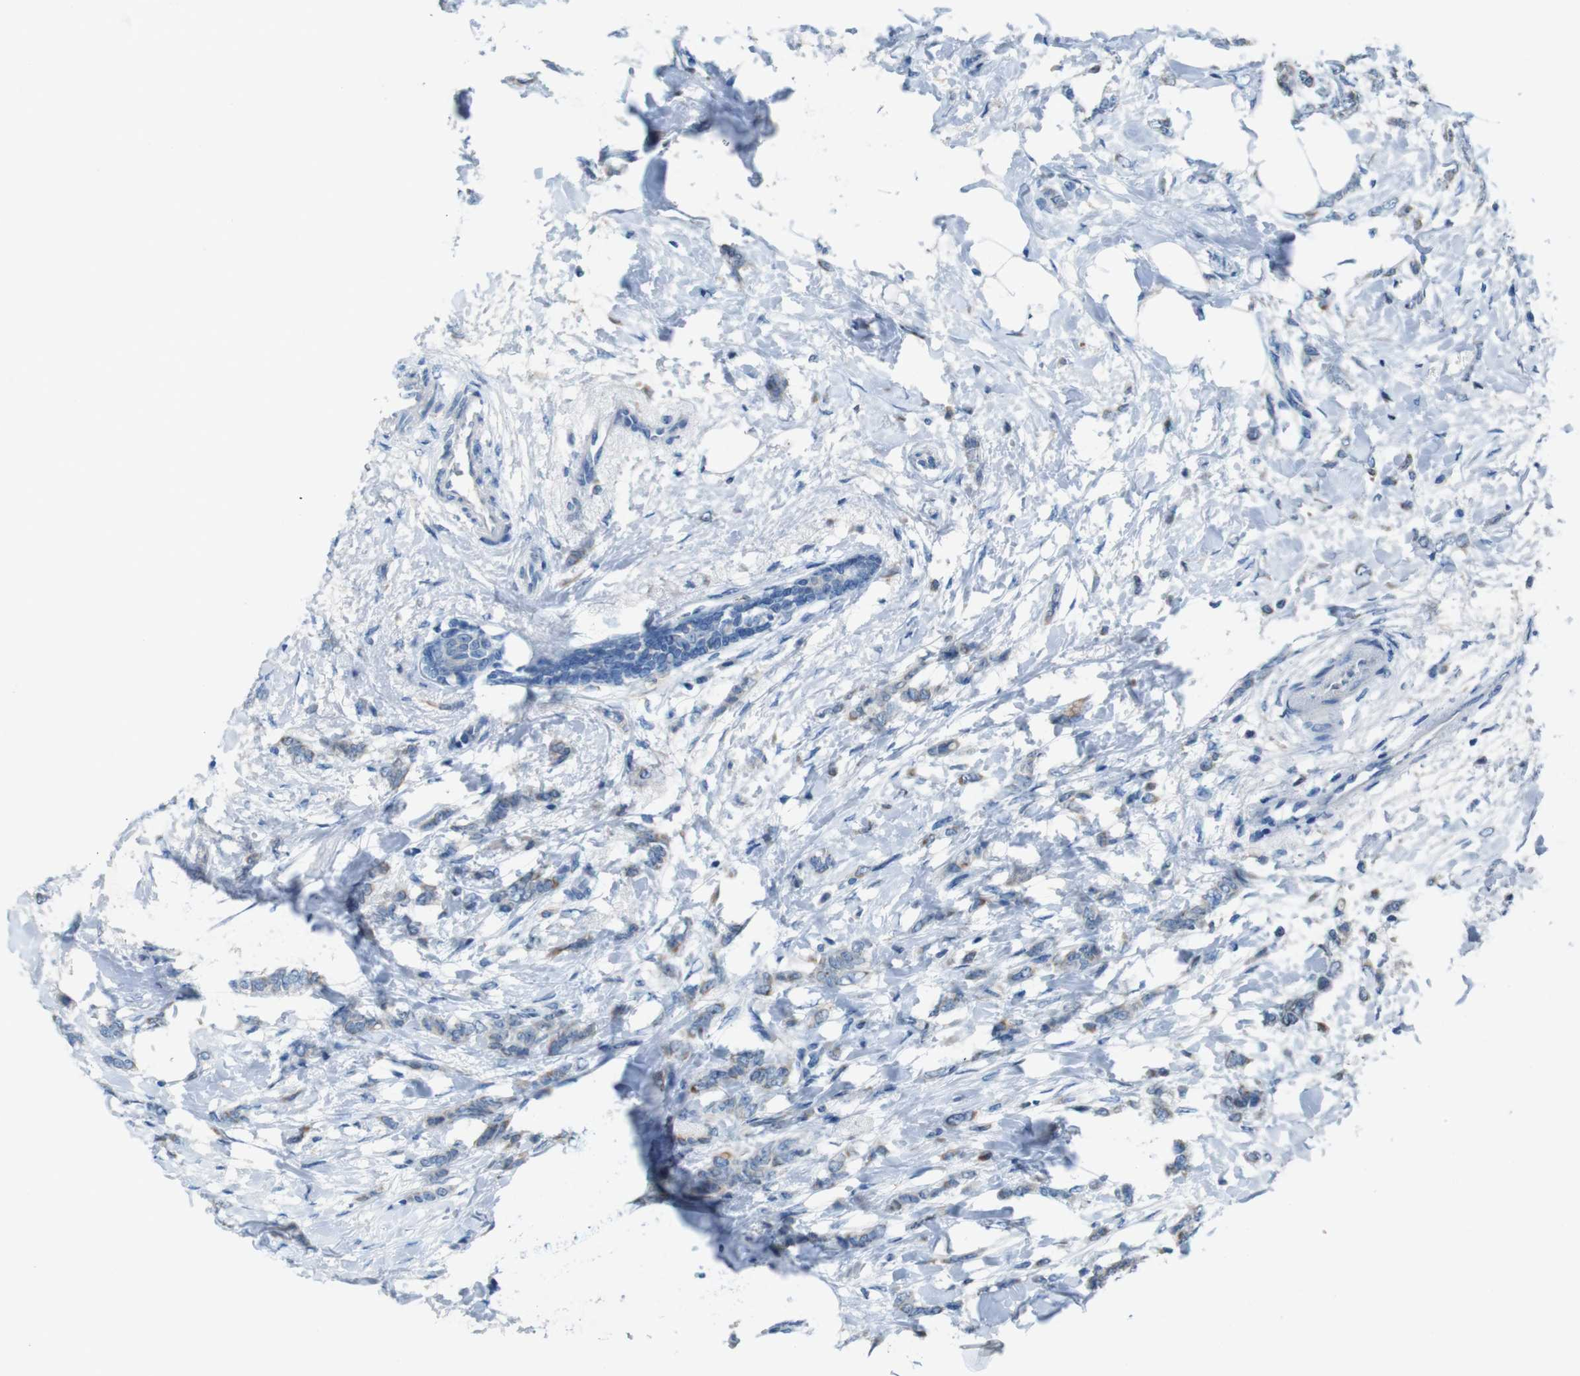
{"staining": {"intensity": "weak", "quantity": "<25%", "location": "cytoplasmic/membranous"}, "tissue": "breast cancer", "cell_type": "Tumor cells", "image_type": "cancer", "snomed": [{"axis": "morphology", "description": "Lobular carcinoma, in situ"}, {"axis": "morphology", "description": "Lobular carcinoma"}, {"axis": "topography", "description": "Breast"}], "caption": "Breast cancer was stained to show a protein in brown. There is no significant staining in tumor cells.", "gene": "MOGAT3", "patient": {"sex": "female", "age": 41}}